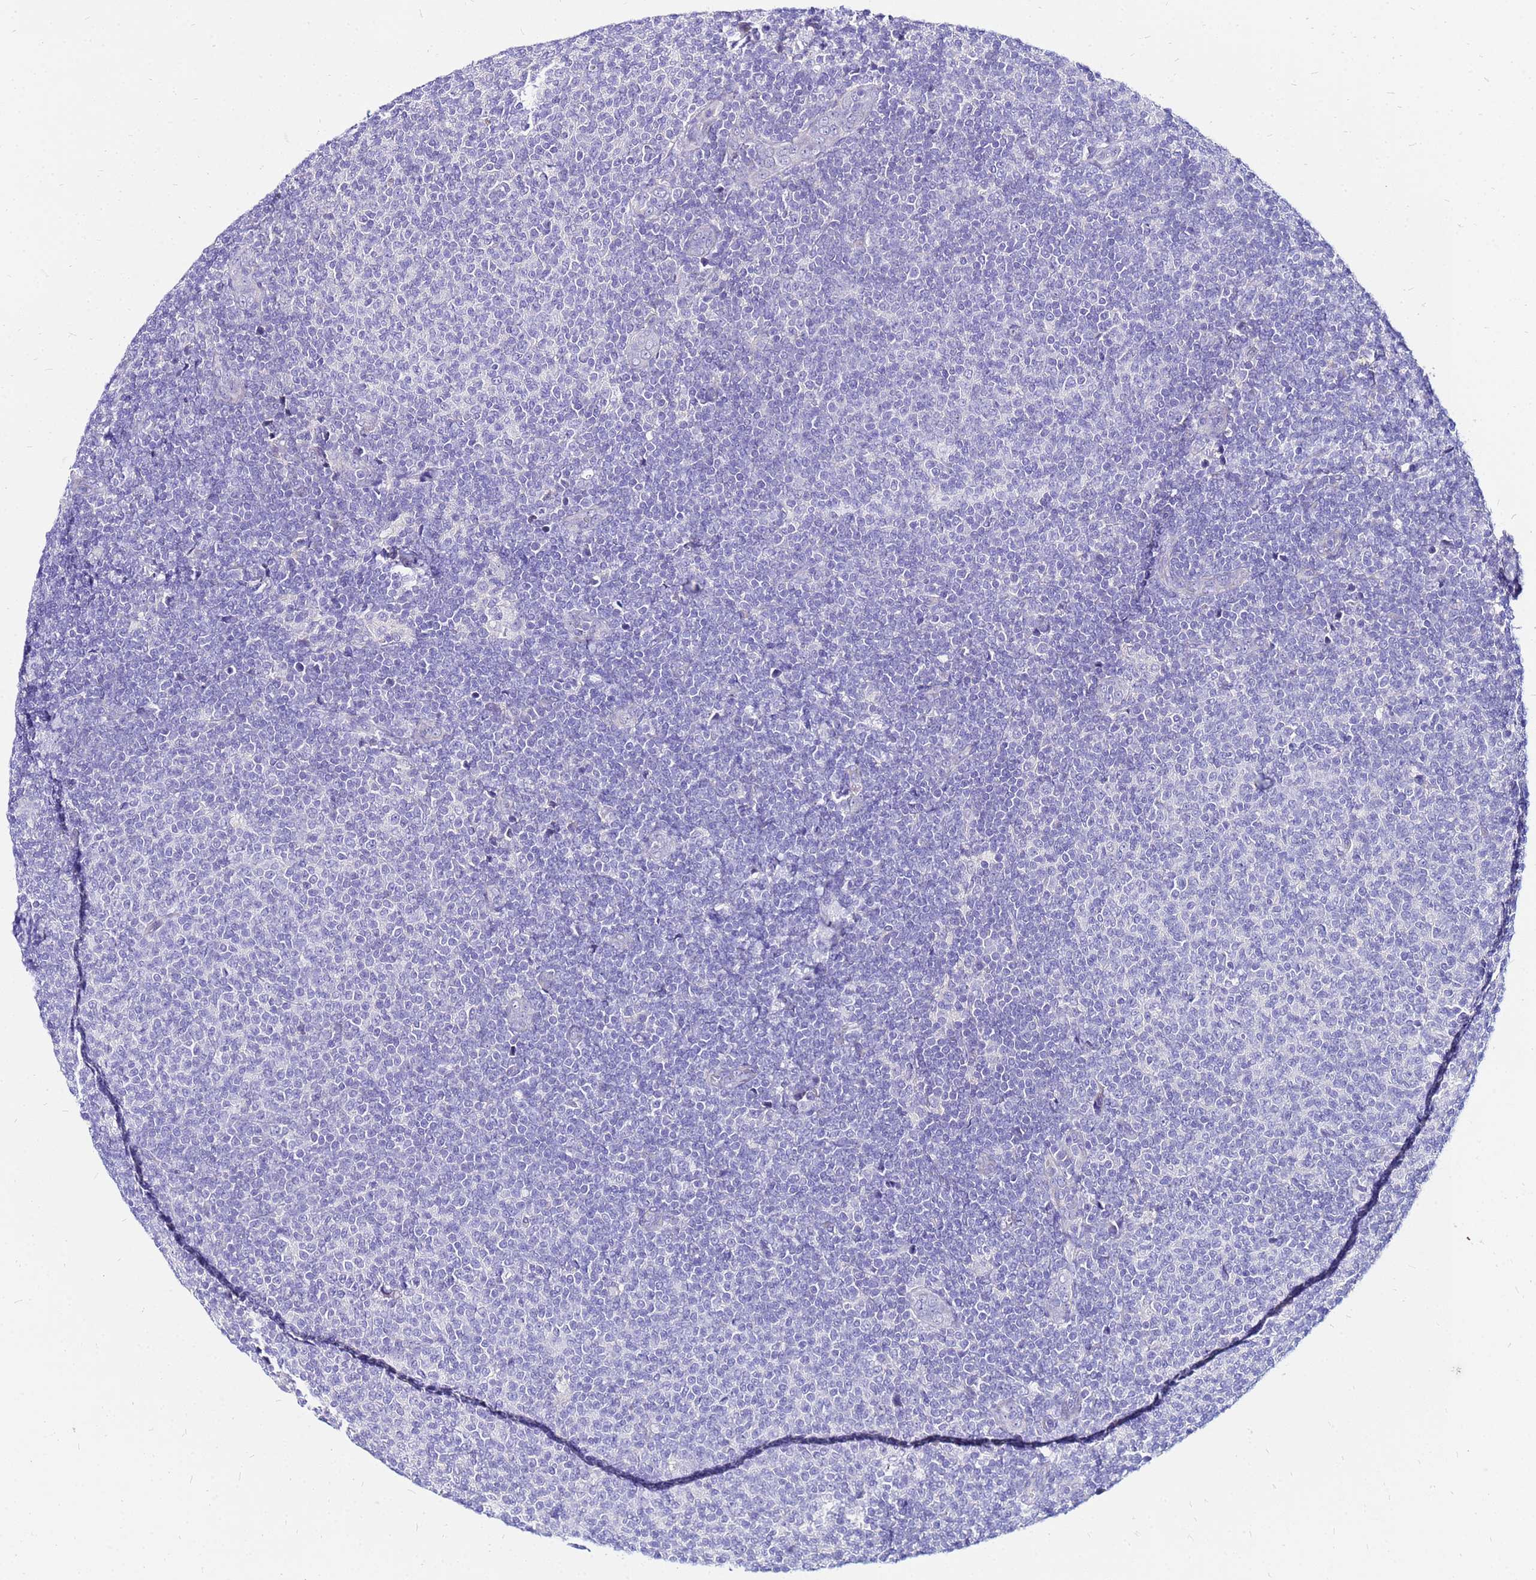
{"staining": {"intensity": "negative", "quantity": "none", "location": "none"}, "tissue": "lymphoma", "cell_type": "Tumor cells", "image_type": "cancer", "snomed": [{"axis": "morphology", "description": "Malignant lymphoma, non-Hodgkin's type, Low grade"}, {"axis": "topography", "description": "Lymph node"}], "caption": "This micrograph is of malignant lymphoma, non-Hodgkin's type (low-grade) stained with immunohistochemistry (IHC) to label a protein in brown with the nuclei are counter-stained blue. There is no staining in tumor cells. The staining was performed using DAB to visualize the protein expression in brown, while the nuclei were stained in blue with hematoxylin (Magnification: 20x).", "gene": "ARHGEF5", "patient": {"sex": "male", "age": 66}}